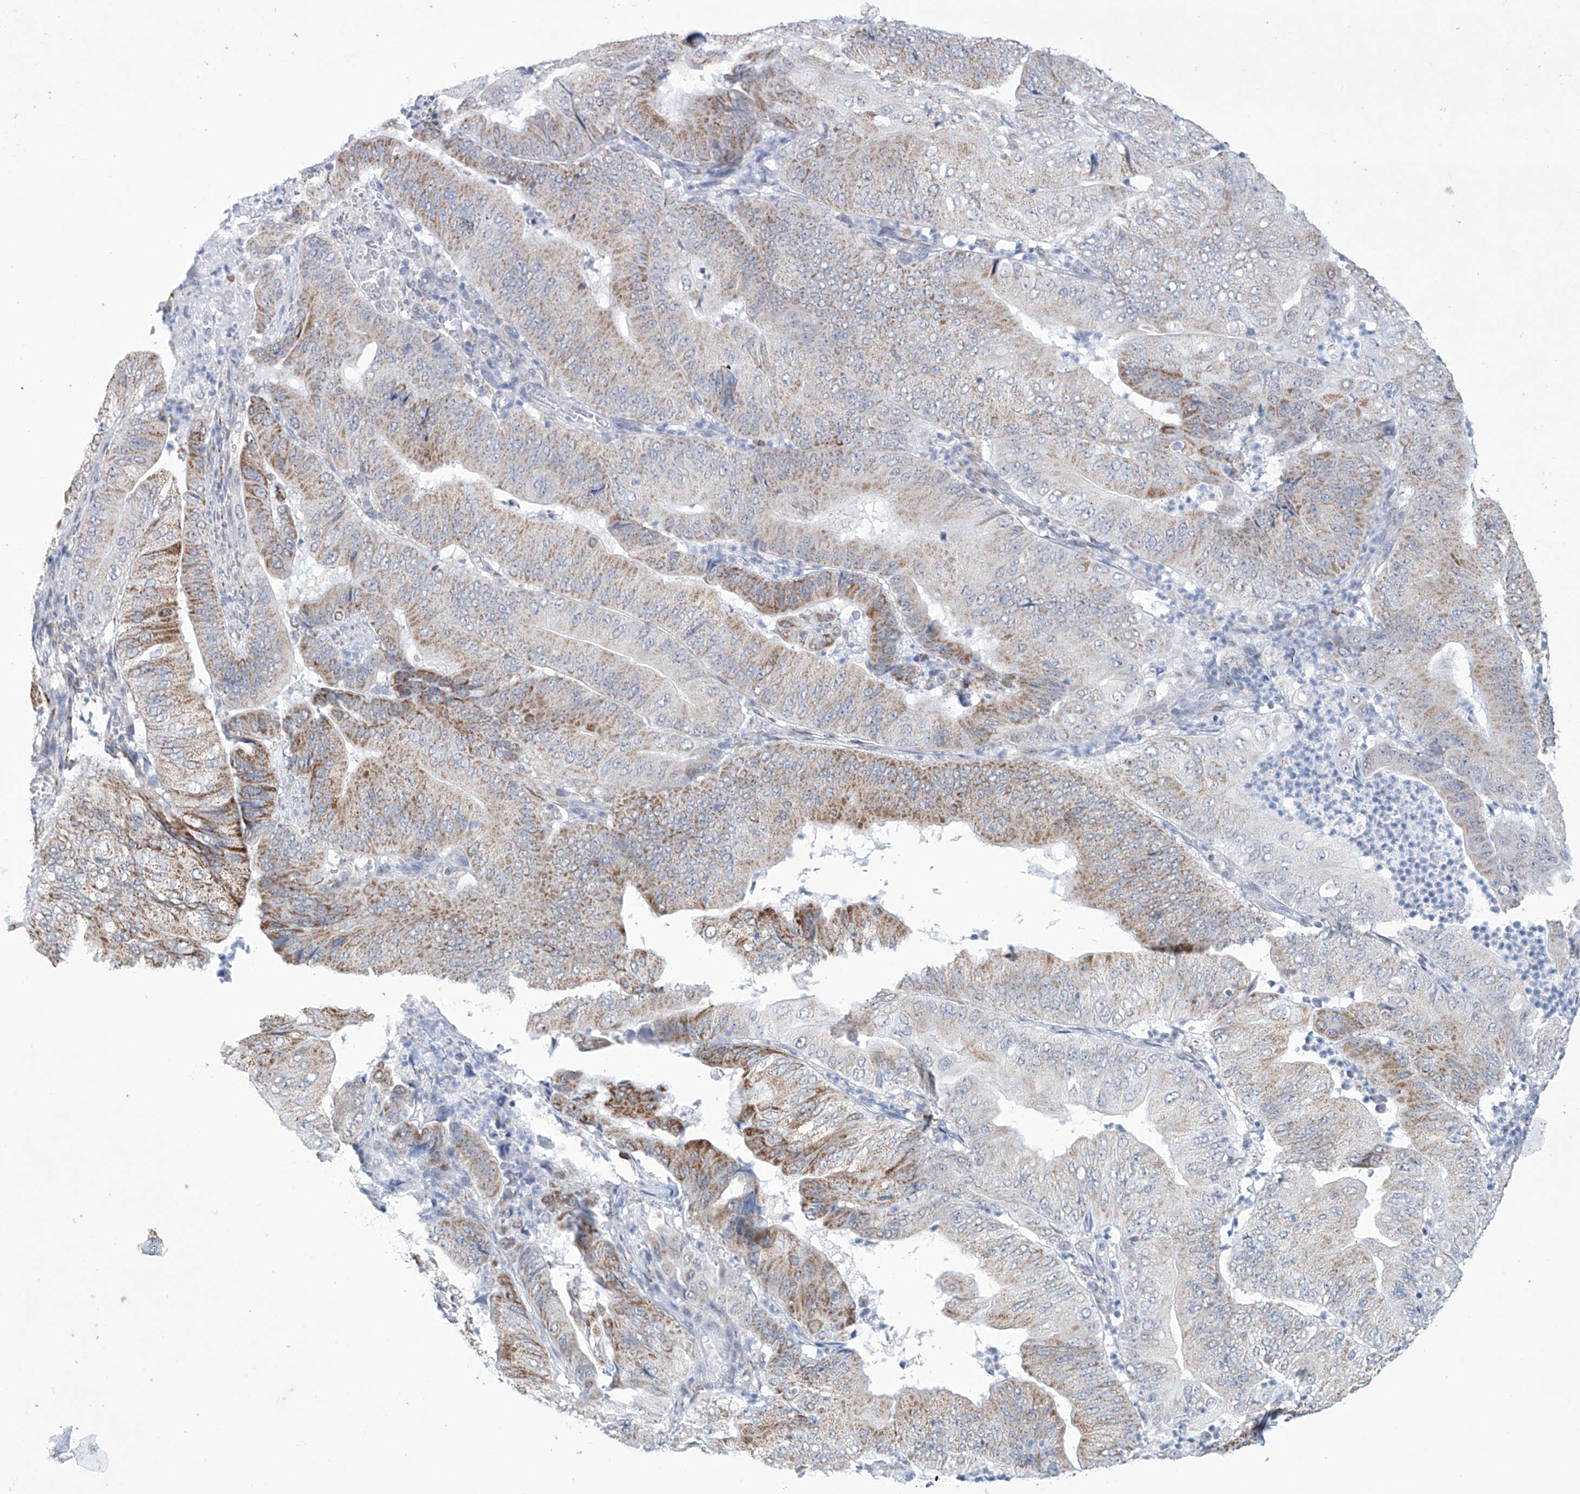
{"staining": {"intensity": "moderate", "quantity": "25%-75%", "location": "cytoplasmic/membranous"}, "tissue": "pancreatic cancer", "cell_type": "Tumor cells", "image_type": "cancer", "snomed": [{"axis": "morphology", "description": "Adenocarcinoma, NOS"}, {"axis": "topography", "description": "Pancreas"}], "caption": "Immunohistochemistry of human adenocarcinoma (pancreatic) reveals medium levels of moderate cytoplasmic/membranous staining in about 25%-75% of tumor cells.", "gene": "ALDH6A1", "patient": {"sex": "female", "age": 77}}